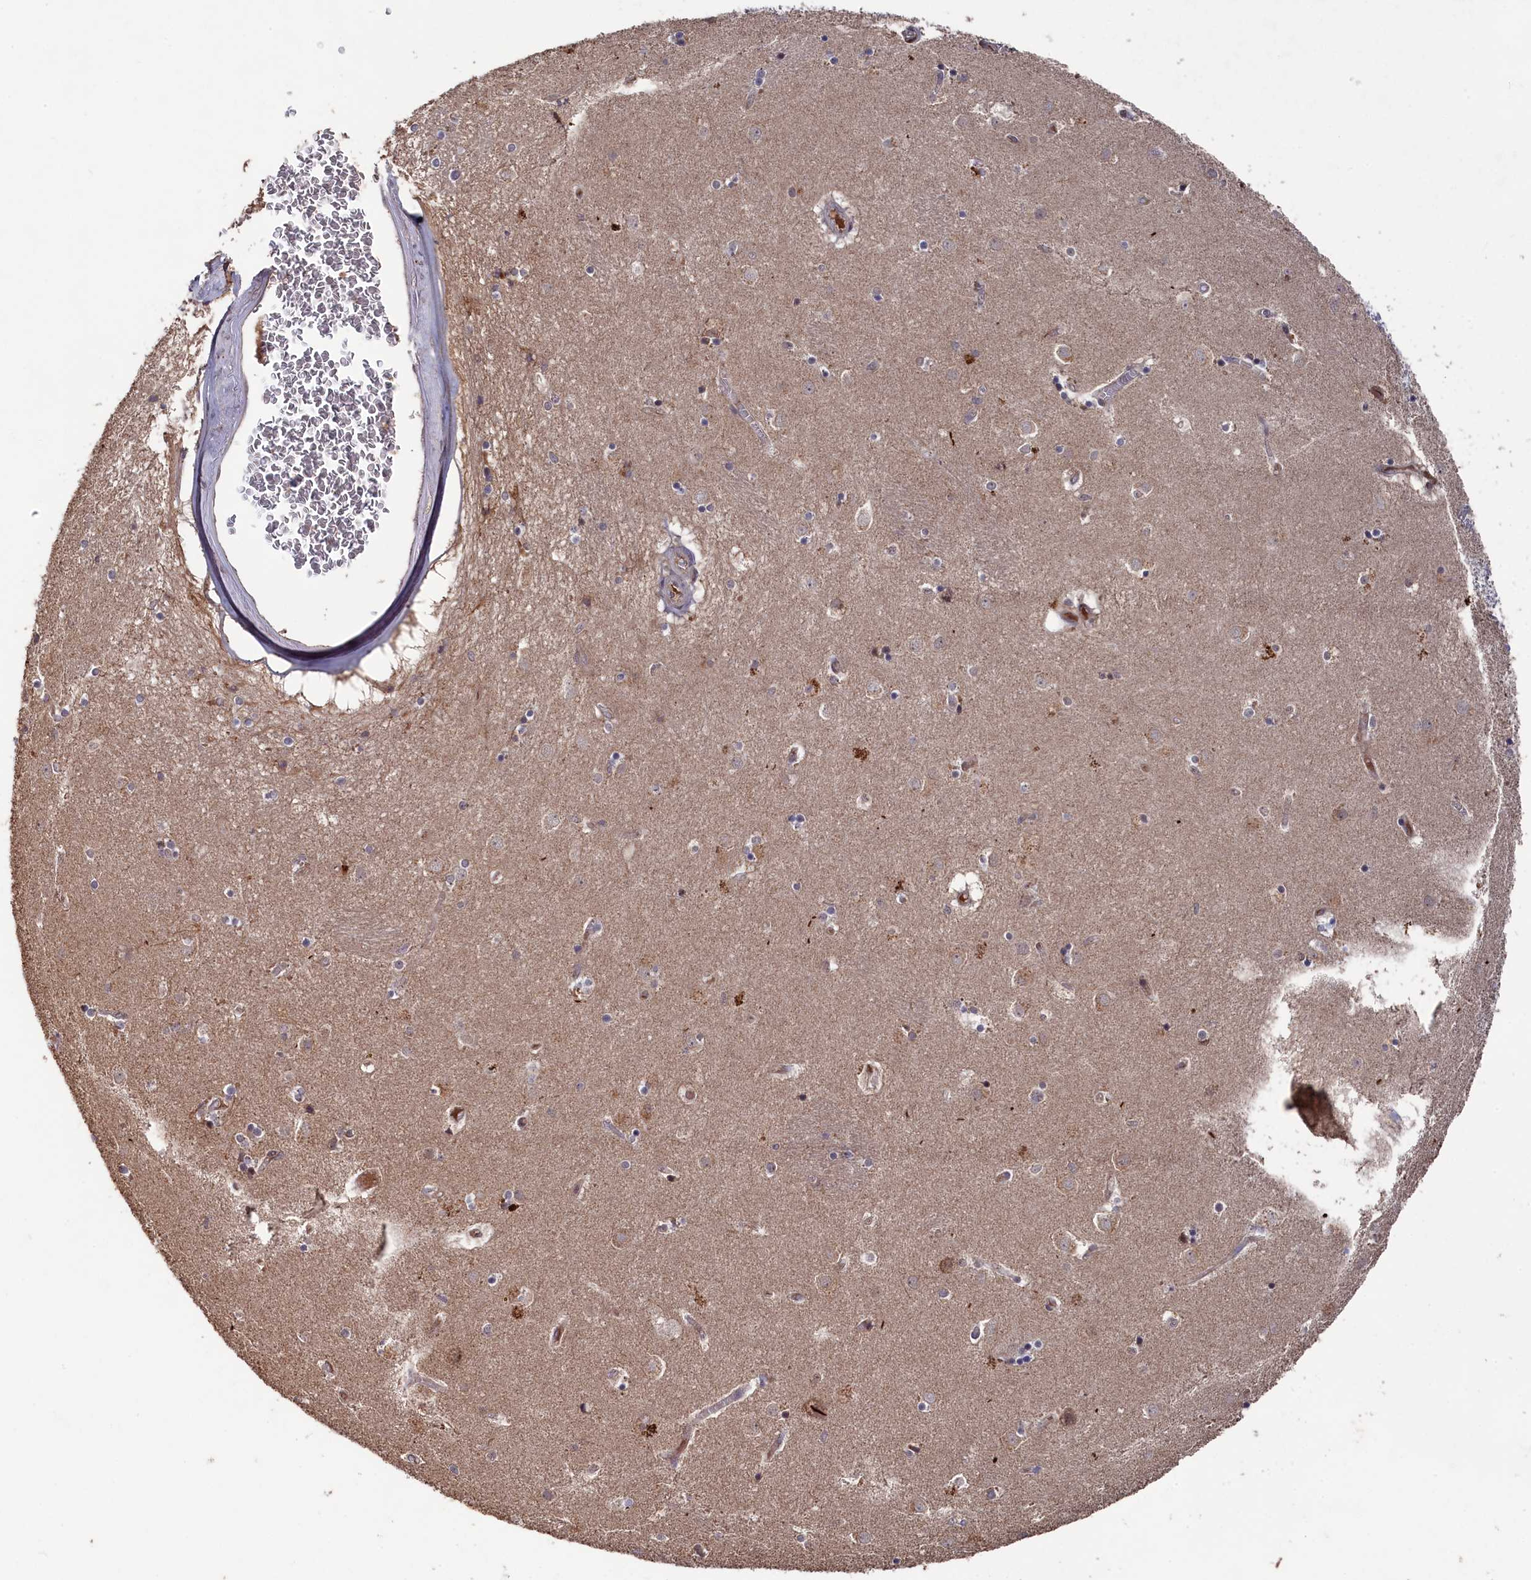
{"staining": {"intensity": "negative", "quantity": "none", "location": "none"}, "tissue": "caudate", "cell_type": "Glial cells", "image_type": "normal", "snomed": [{"axis": "morphology", "description": "Normal tissue, NOS"}, {"axis": "topography", "description": "Lateral ventricle wall"}], "caption": "IHC micrograph of normal caudate stained for a protein (brown), which exhibits no expression in glial cells. (DAB immunohistochemistry (IHC), high magnification).", "gene": "TMC5", "patient": {"sex": "male", "age": 70}}